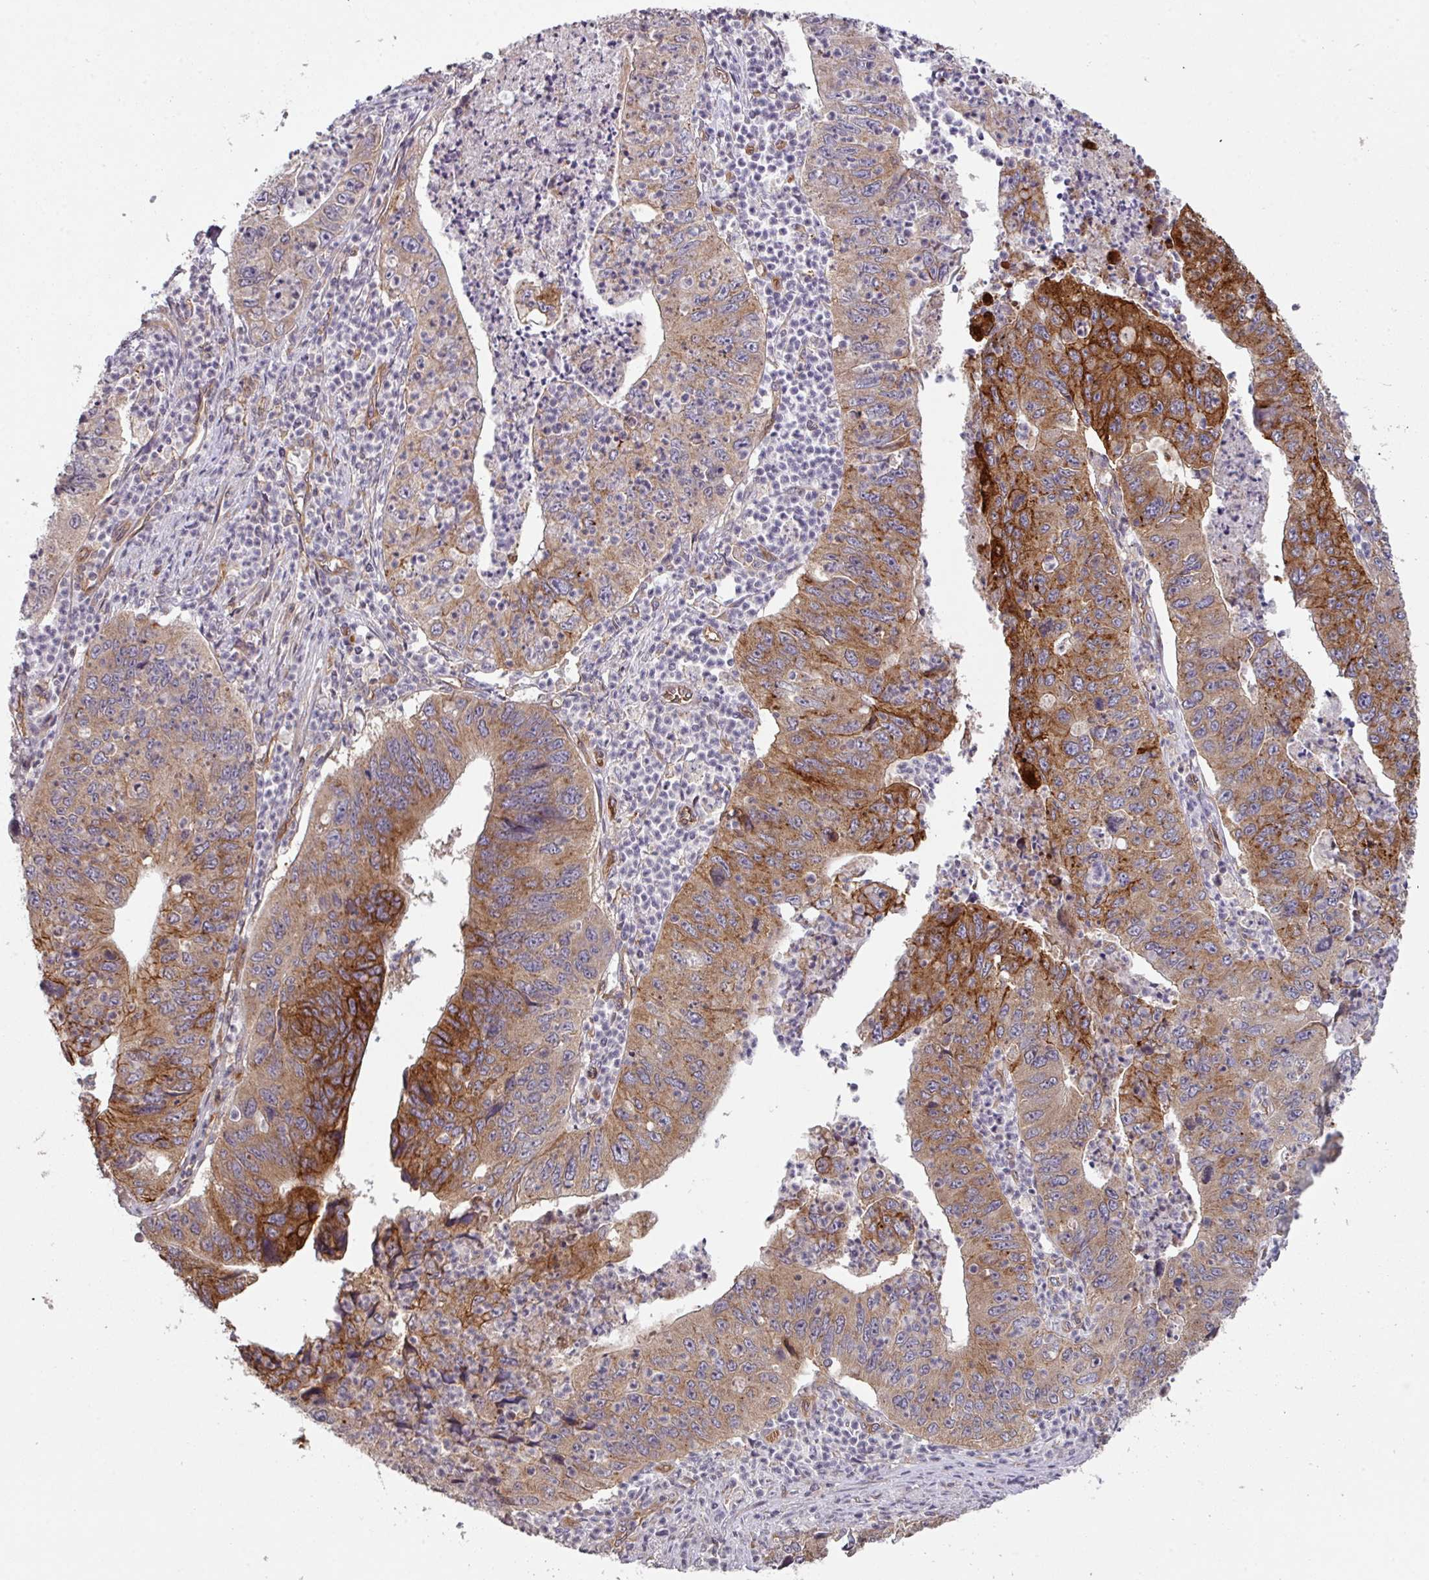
{"staining": {"intensity": "strong", "quantity": "25%-75%", "location": "cytoplasmic/membranous"}, "tissue": "stomach cancer", "cell_type": "Tumor cells", "image_type": "cancer", "snomed": [{"axis": "morphology", "description": "Adenocarcinoma, NOS"}, {"axis": "topography", "description": "Stomach"}], "caption": "Stomach adenocarcinoma stained with immunohistochemistry exhibits strong cytoplasmic/membranous positivity in about 25%-75% of tumor cells.", "gene": "CYFIP2", "patient": {"sex": "male", "age": 59}}